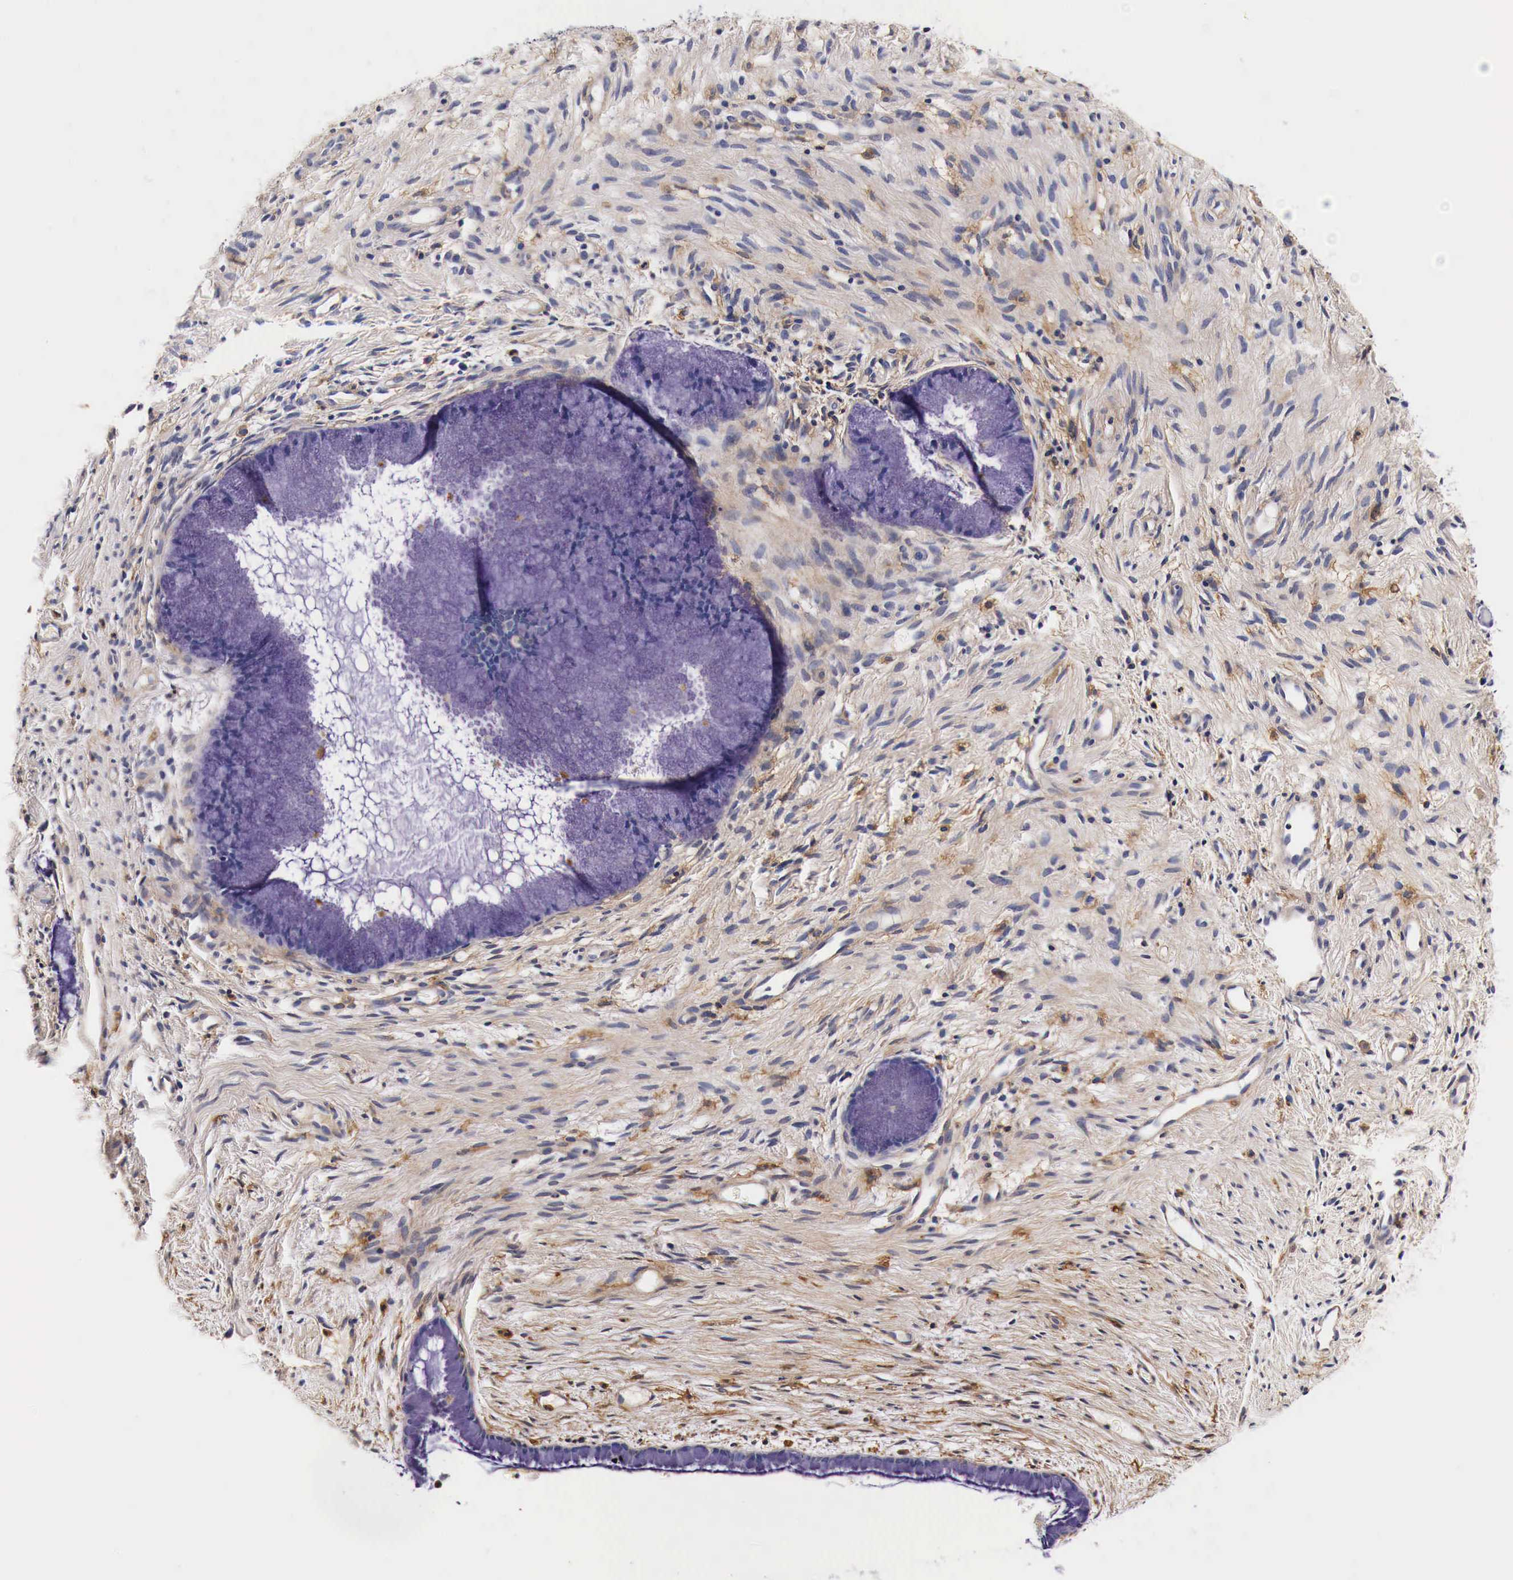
{"staining": {"intensity": "negative", "quantity": "none", "location": "none"}, "tissue": "cervix", "cell_type": "Glandular cells", "image_type": "normal", "snomed": [{"axis": "morphology", "description": "Normal tissue, NOS"}, {"axis": "topography", "description": "Cervix"}], "caption": "The image shows no staining of glandular cells in normal cervix.", "gene": "RP2", "patient": {"sex": "female", "age": 82}}